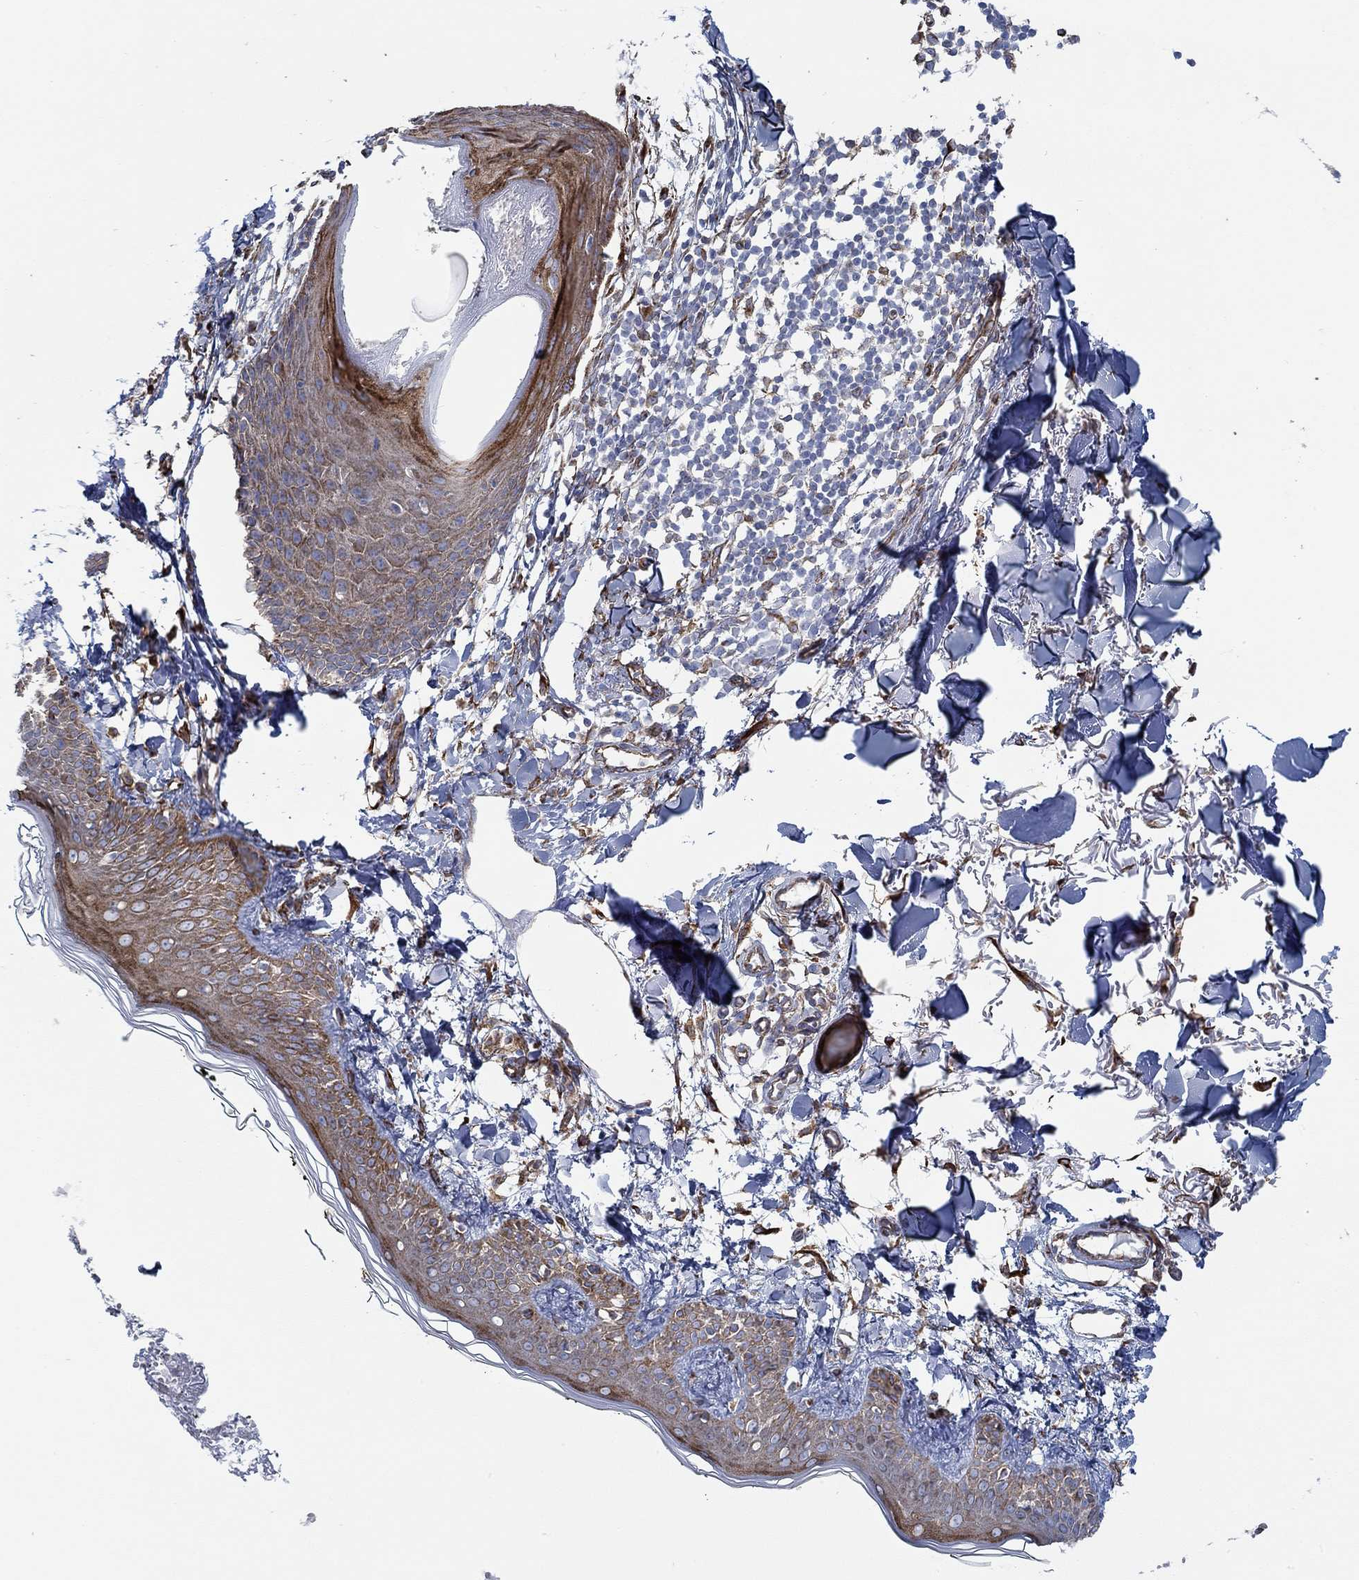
{"staining": {"intensity": "strong", "quantity": "25%-75%", "location": "cytoplasmic/membranous"}, "tissue": "skin", "cell_type": "Fibroblasts", "image_type": "normal", "snomed": [{"axis": "morphology", "description": "Normal tissue, NOS"}, {"axis": "topography", "description": "Skin"}], "caption": "Protein staining of normal skin exhibits strong cytoplasmic/membranous positivity in approximately 25%-75% of fibroblasts. (IHC, brightfield microscopy, high magnification).", "gene": "STC2", "patient": {"sex": "male", "age": 76}}